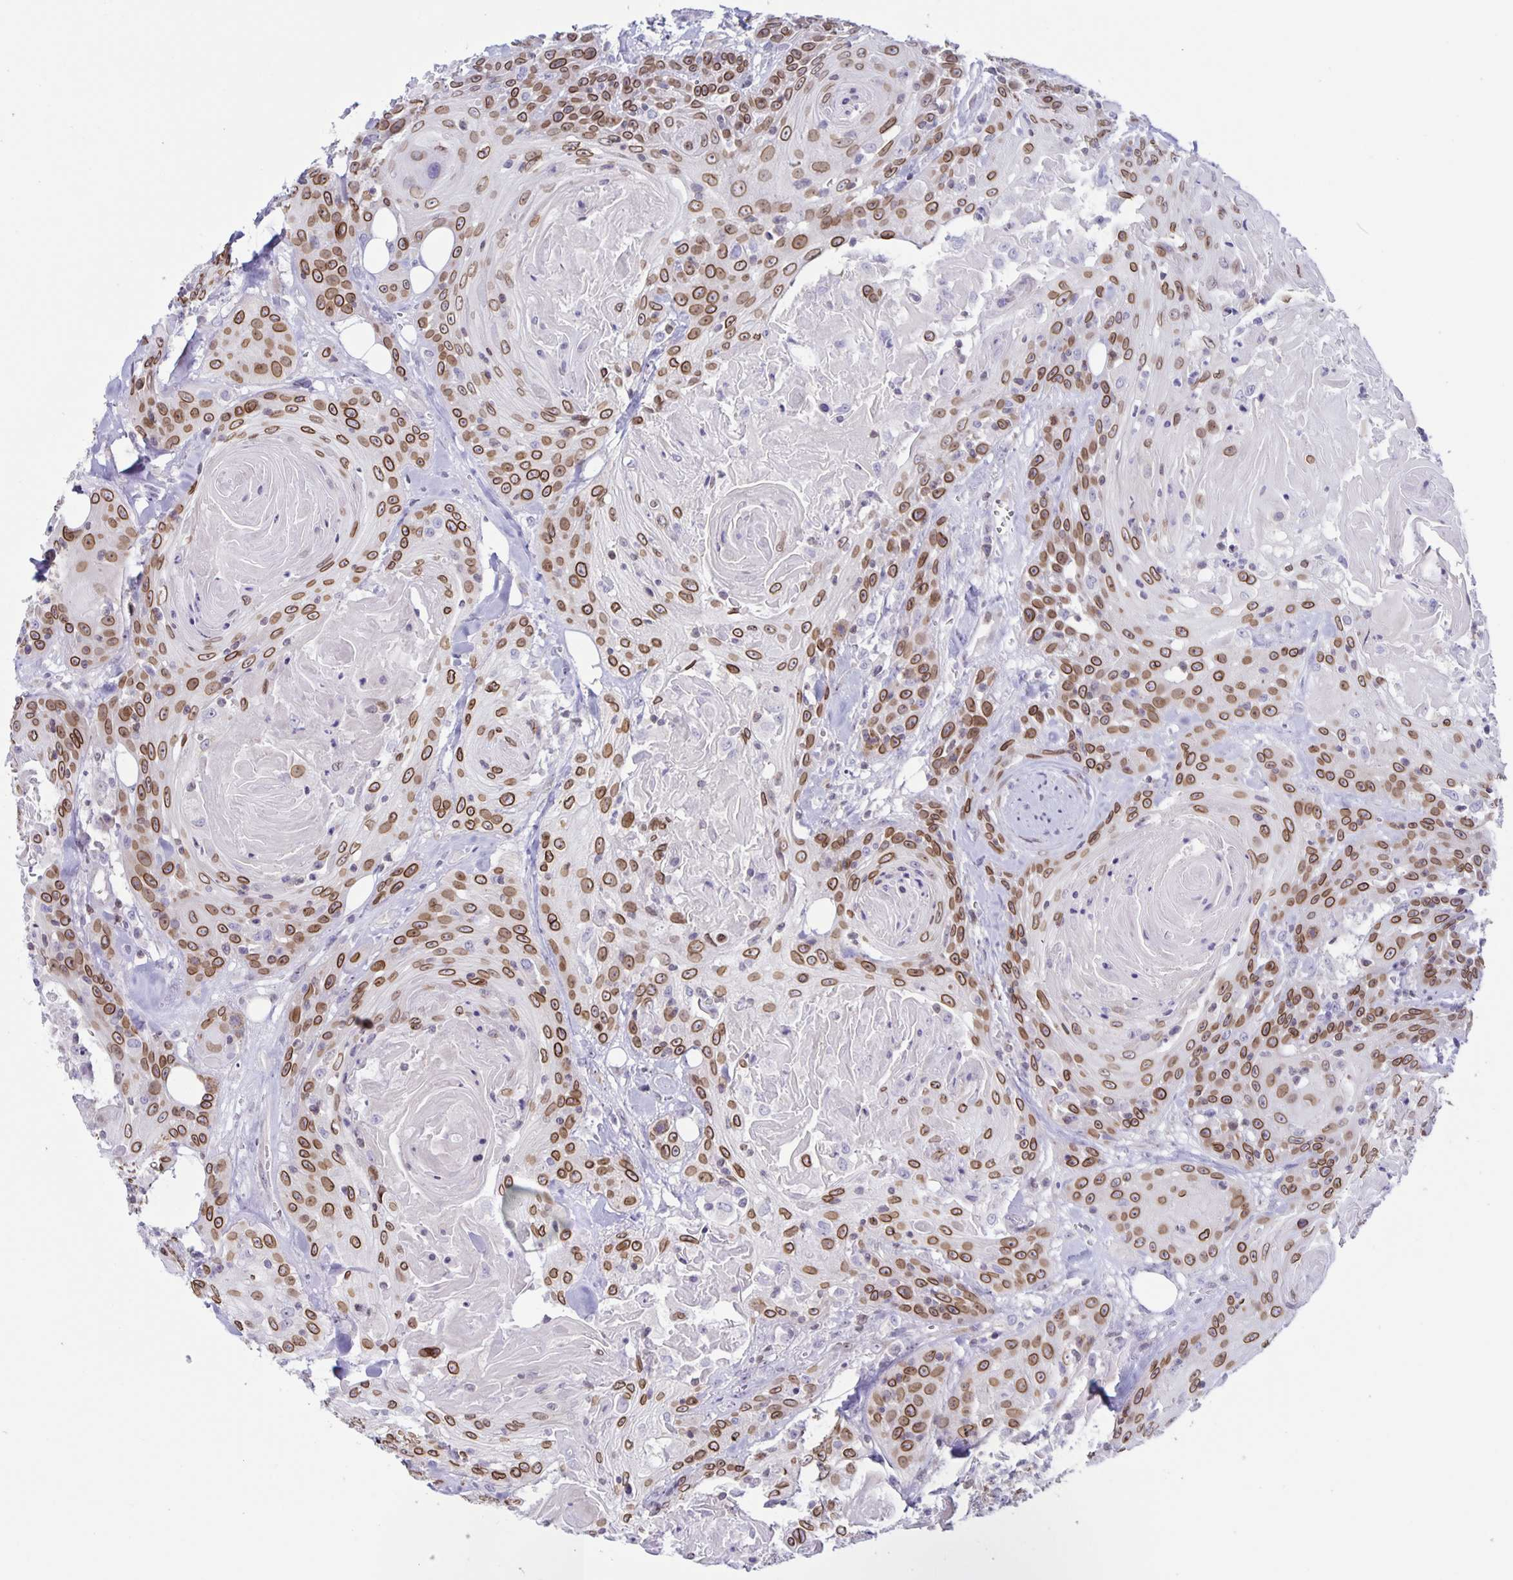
{"staining": {"intensity": "strong", "quantity": ">75%", "location": "cytoplasmic/membranous,nuclear"}, "tissue": "head and neck cancer", "cell_type": "Tumor cells", "image_type": "cancer", "snomed": [{"axis": "morphology", "description": "Squamous cell carcinoma, NOS"}, {"axis": "topography", "description": "Head-Neck"}], "caption": "Brown immunohistochemical staining in human head and neck cancer (squamous cell carcinoma) shows strong cytoplasmic/membranous and nuclear positivity in about >75% of tumor cells. (Stains: DAB in brown, nuclei in blue, Microscopy: brightfield microscopy at high magnification).", "gene": "SYNE2", "patient": {"sex": "female", "age": 84}}